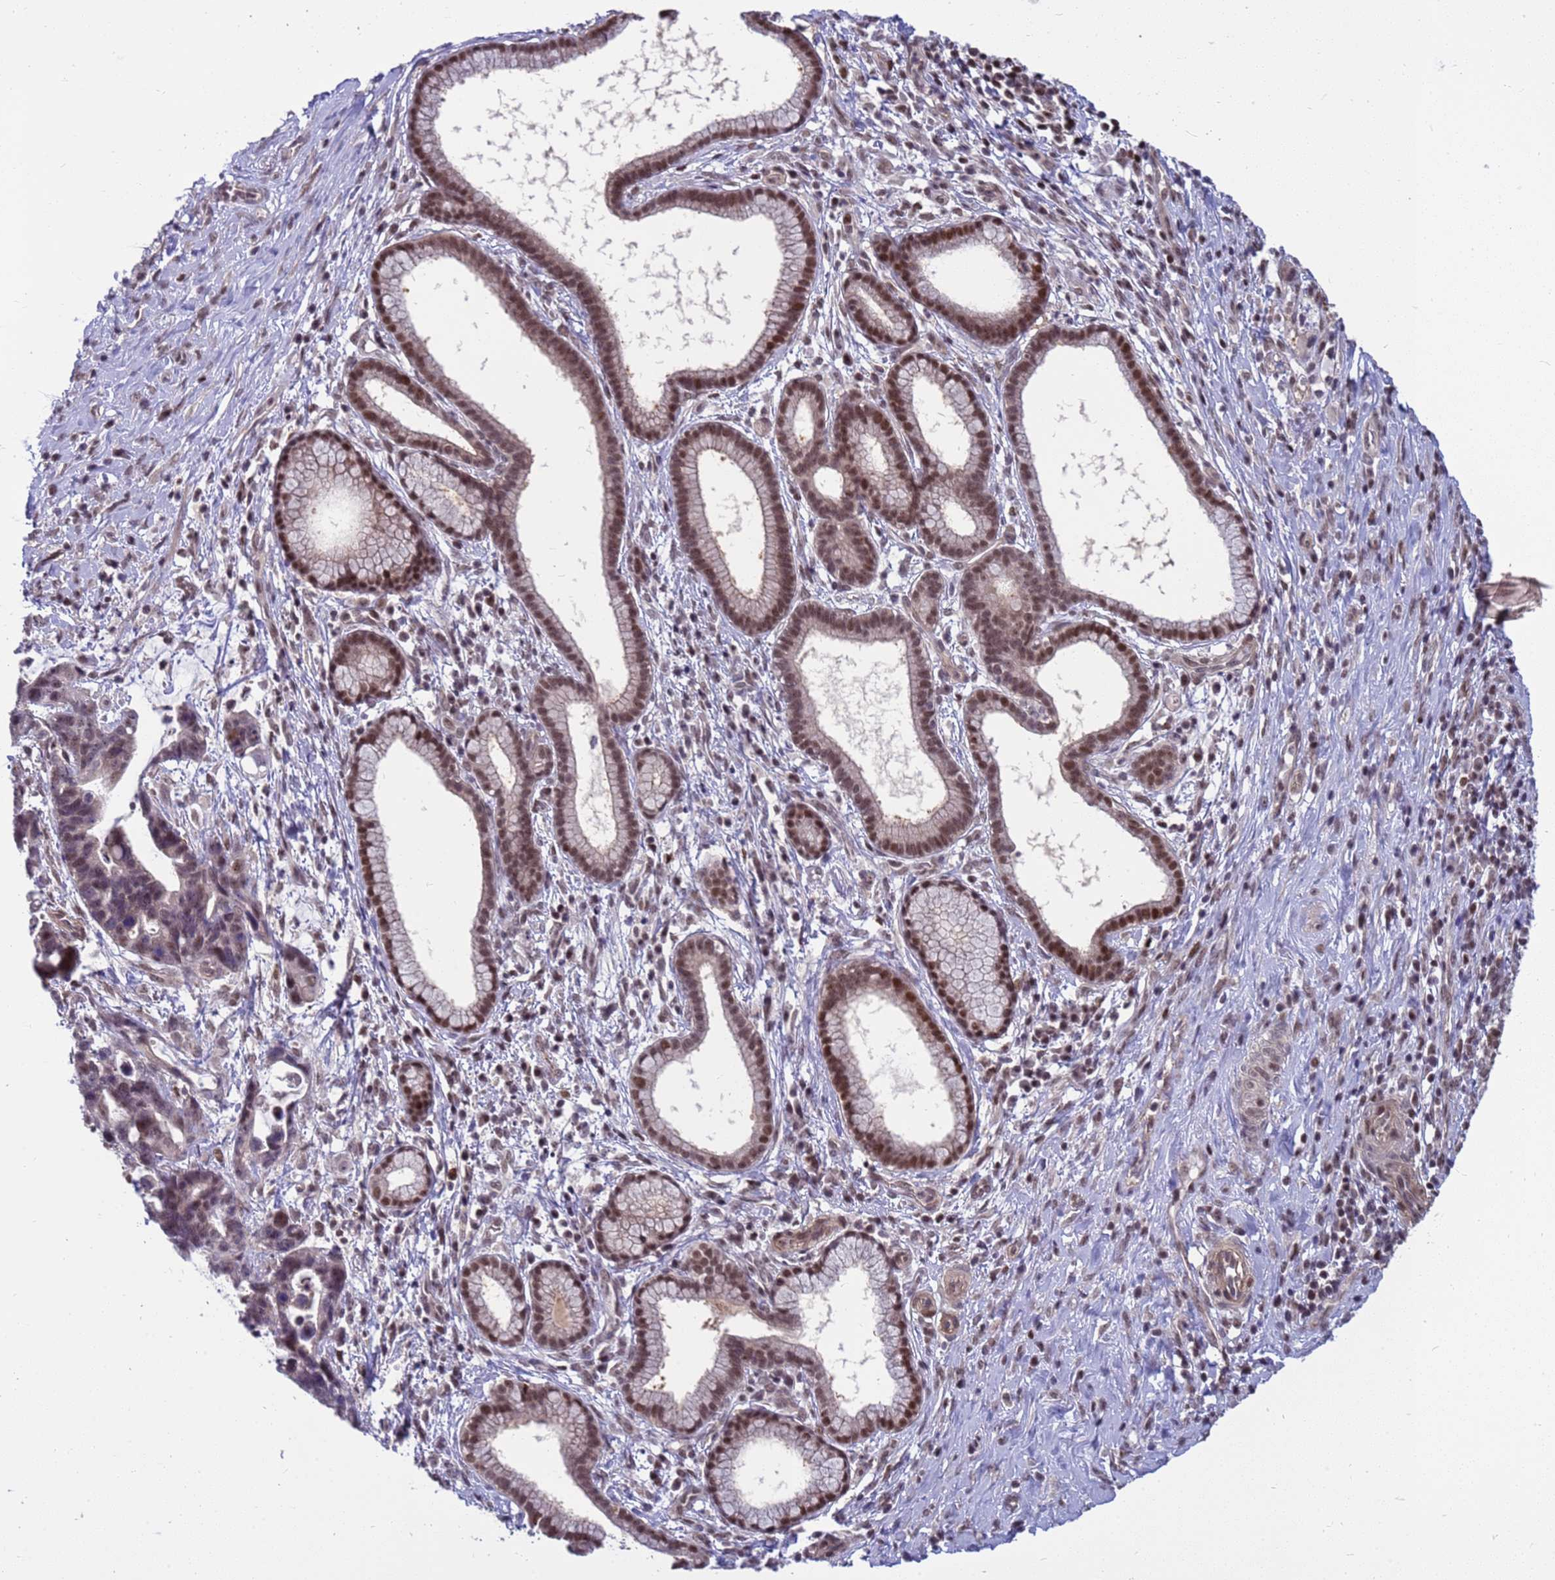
{"staining": {"intensity": "moderate", "quantity": "25%-75%", "location": "nuclear"}, "tissue": "pancreatic cancer", "cell_type": "Tumor cells", "image_type": "cancer", "snomed": [{"axis": "morphology", "description": "Adenocarcinoma, NOS"}, {"axis": "topography", "description": "Pancreas"}], "caption": "Immunohistochemical staining of pancreatic cancer reveals moderate nuclear protein positivity in about 25%-75% of tumor cells.", "gene": "NSL1", "patient": {"sex": "female", "age": 83}}